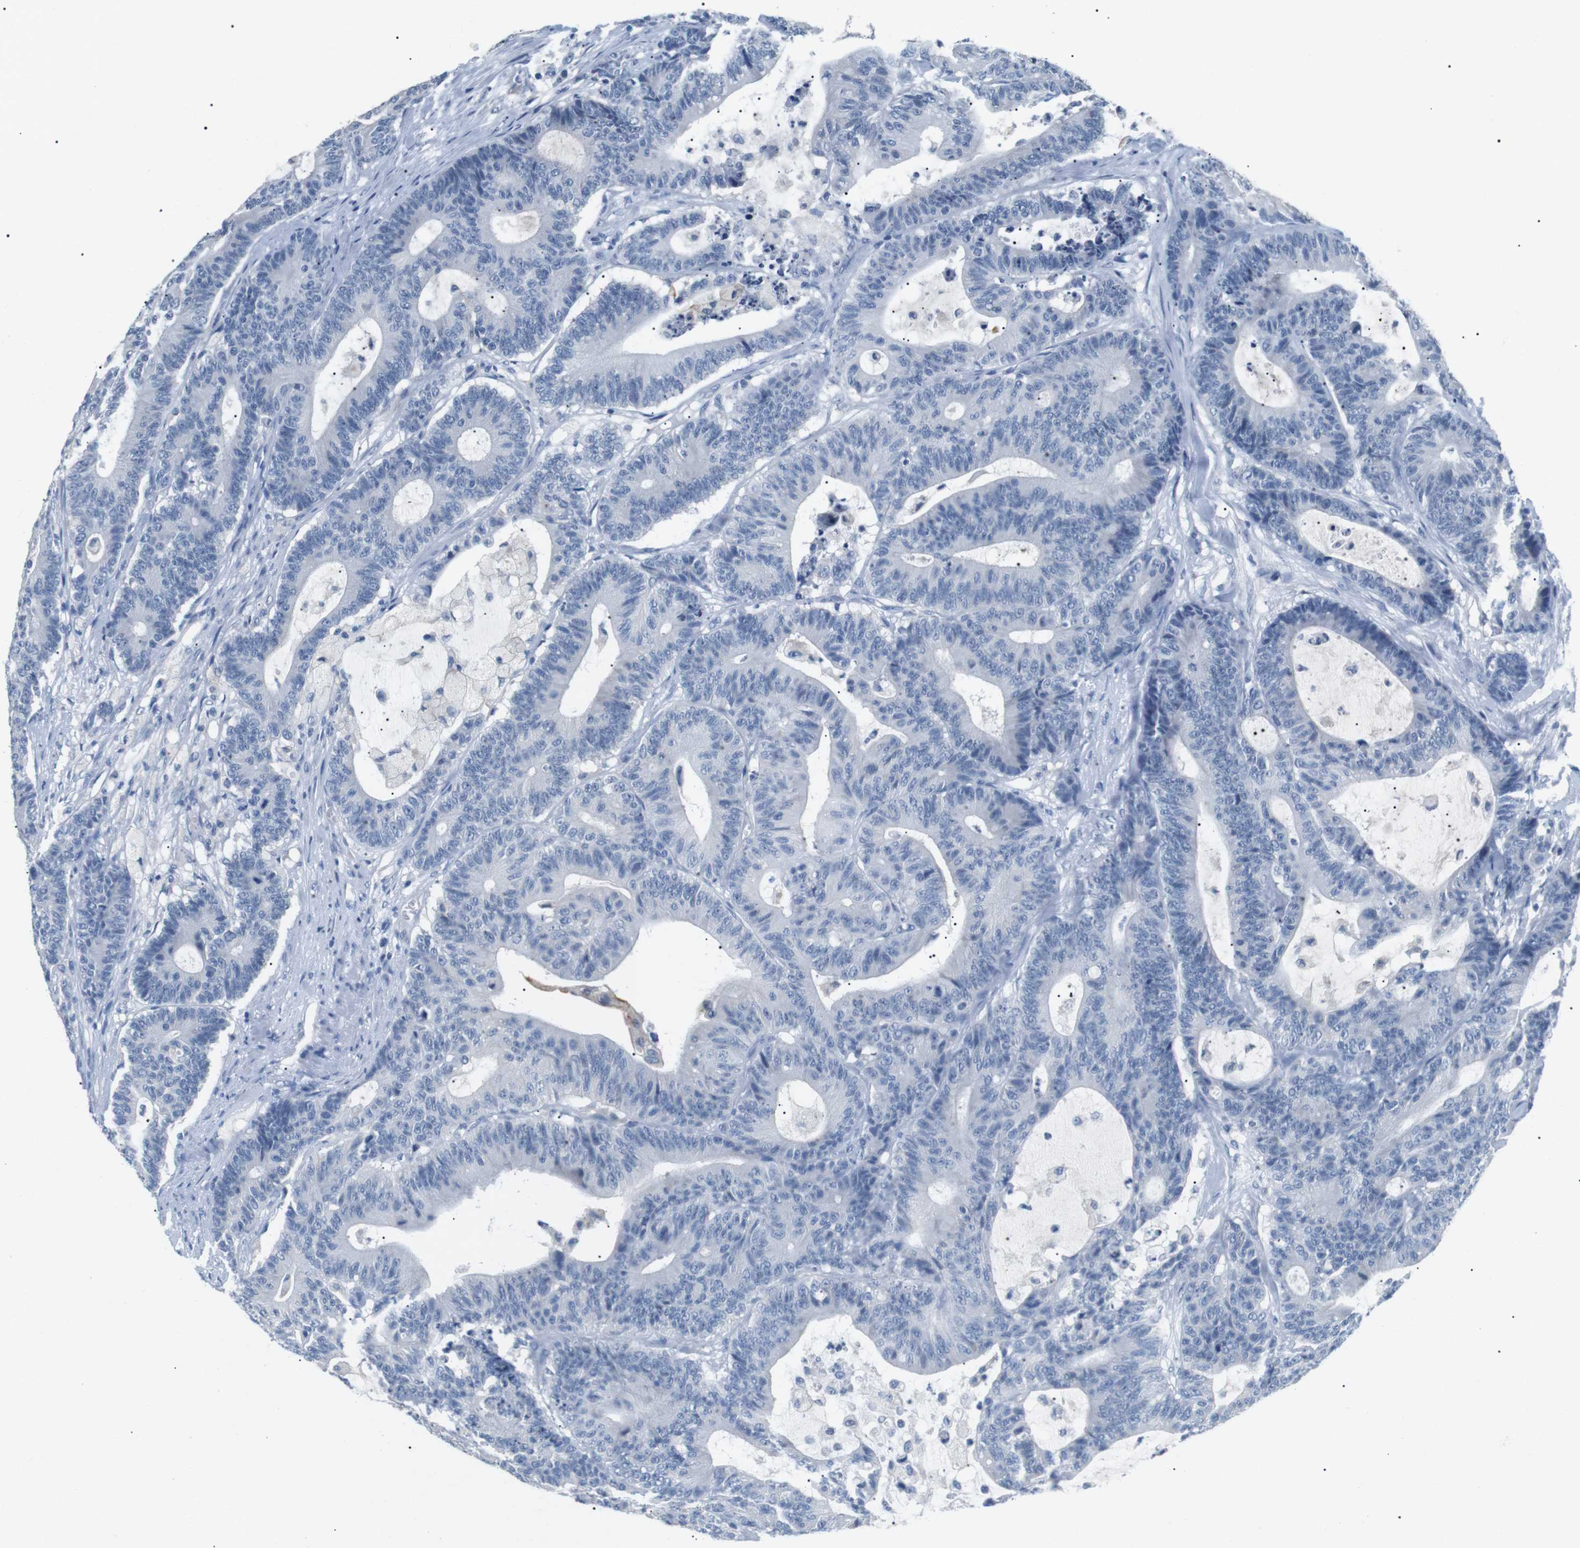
{"staining": {"intensity": "negative", "quantity": "none", "location": "none"}, "tissue": "colorectal cancer", "cell_type": "Tumor cells", "image_type": "cancer", "snomed": [{"axis": "morphology", "description": "Adenocarcinoma, NOS"}, {"axis": "topography", "description": "Colon"}], "caption": "High magnification brightfield microscopy of colorectal adenocarcinoma stained with DAB (brown) and counterstained with hematoxylin (blue): tumor cells show no significant staining.", "gene": "FCGRT", "patient": {"sex": "female", "age": 84}}